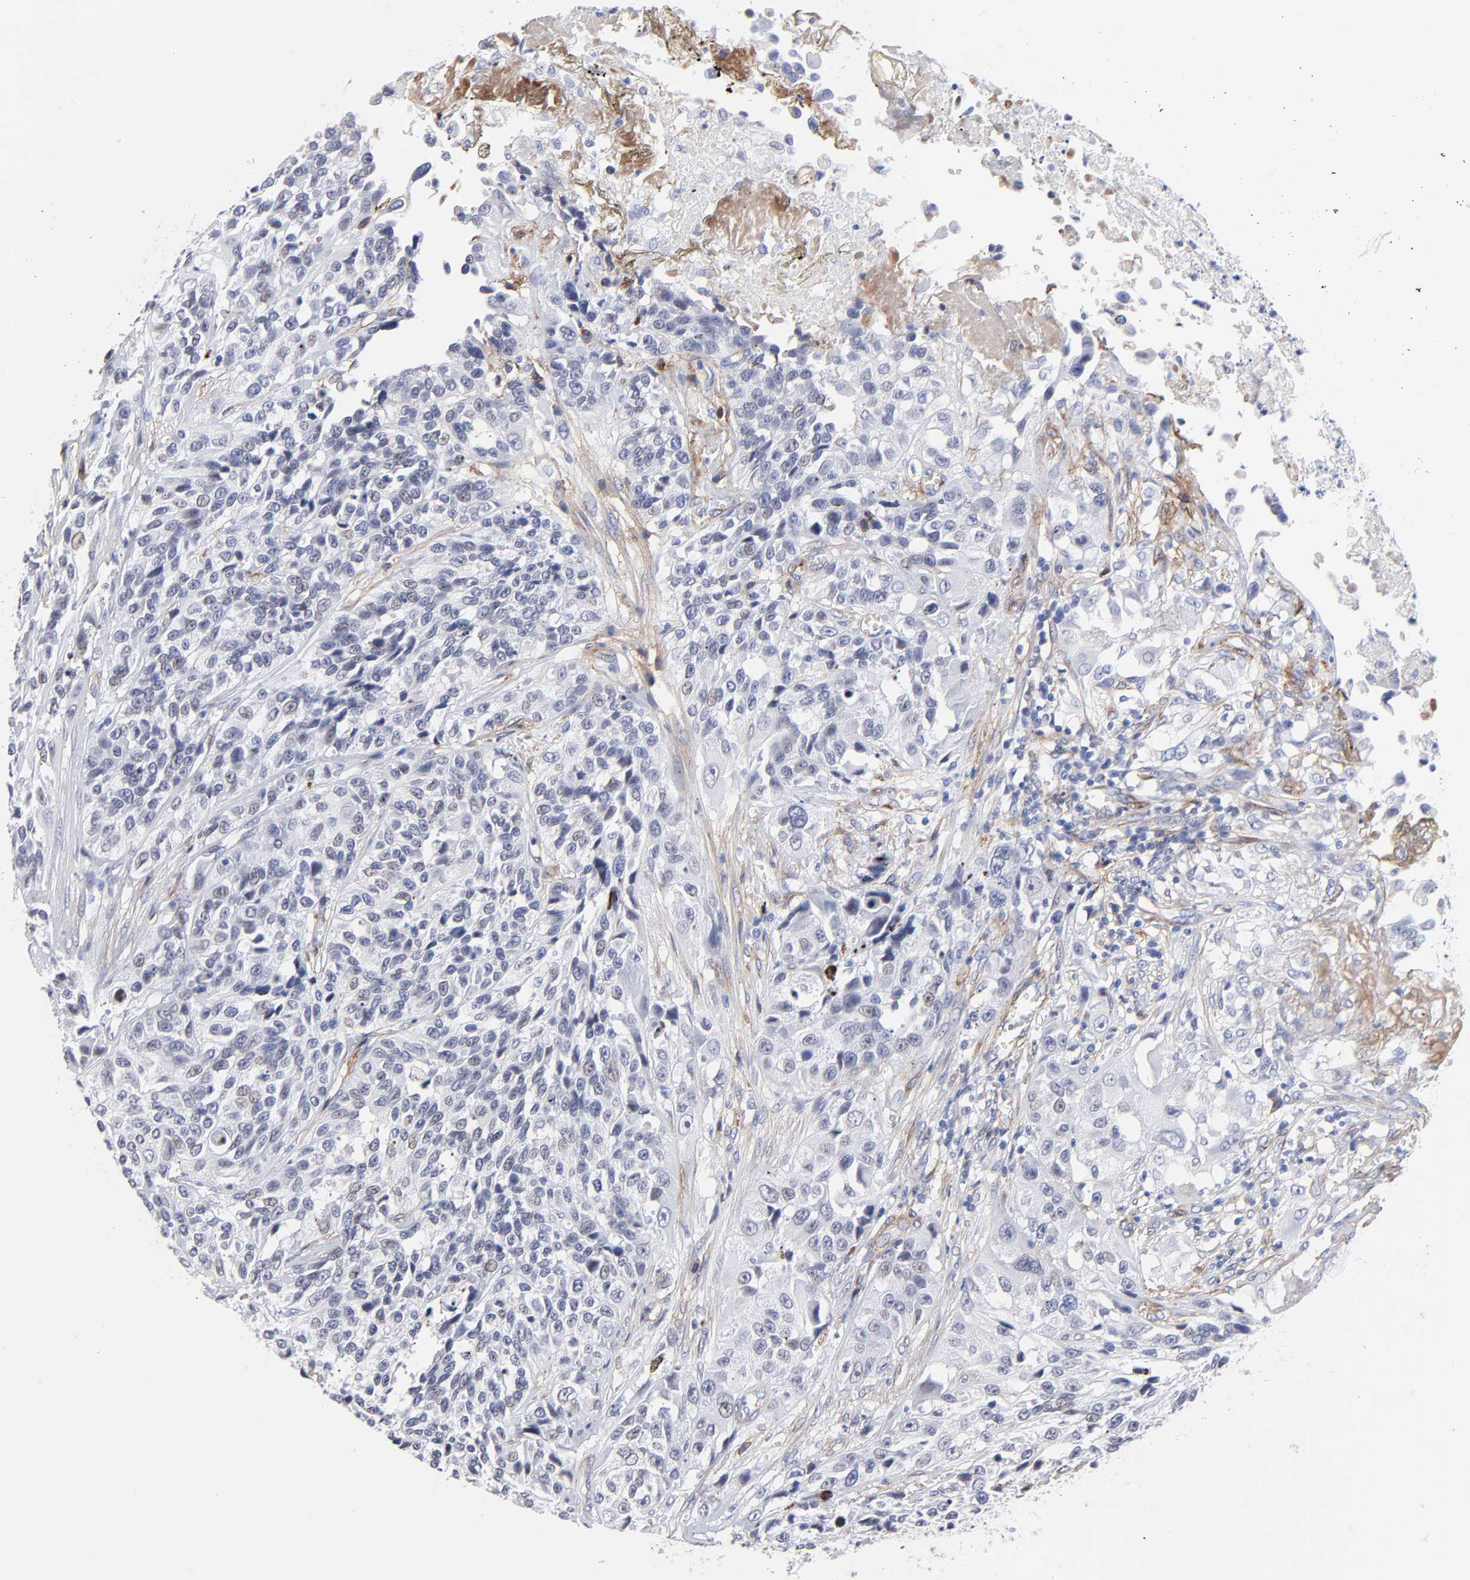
{"staining": {"intensity": "negative", "quantity": "none", "location": "none"}, "tissue": "urothelial cancer", "cell_type": "Tumor cells", "image_type": "cancer", "snomed": [{"axis": "morphology", "description": "Urothelial carcinoma, High grade"}, {"axis": "topography", "description": "Urinary bladder"}], "caption": "Image shows no protein staining in tumor cells of urothelial cancer tissue.", "gene": "PDGFRB", "patient": {"sex": "female", "age": 81}}